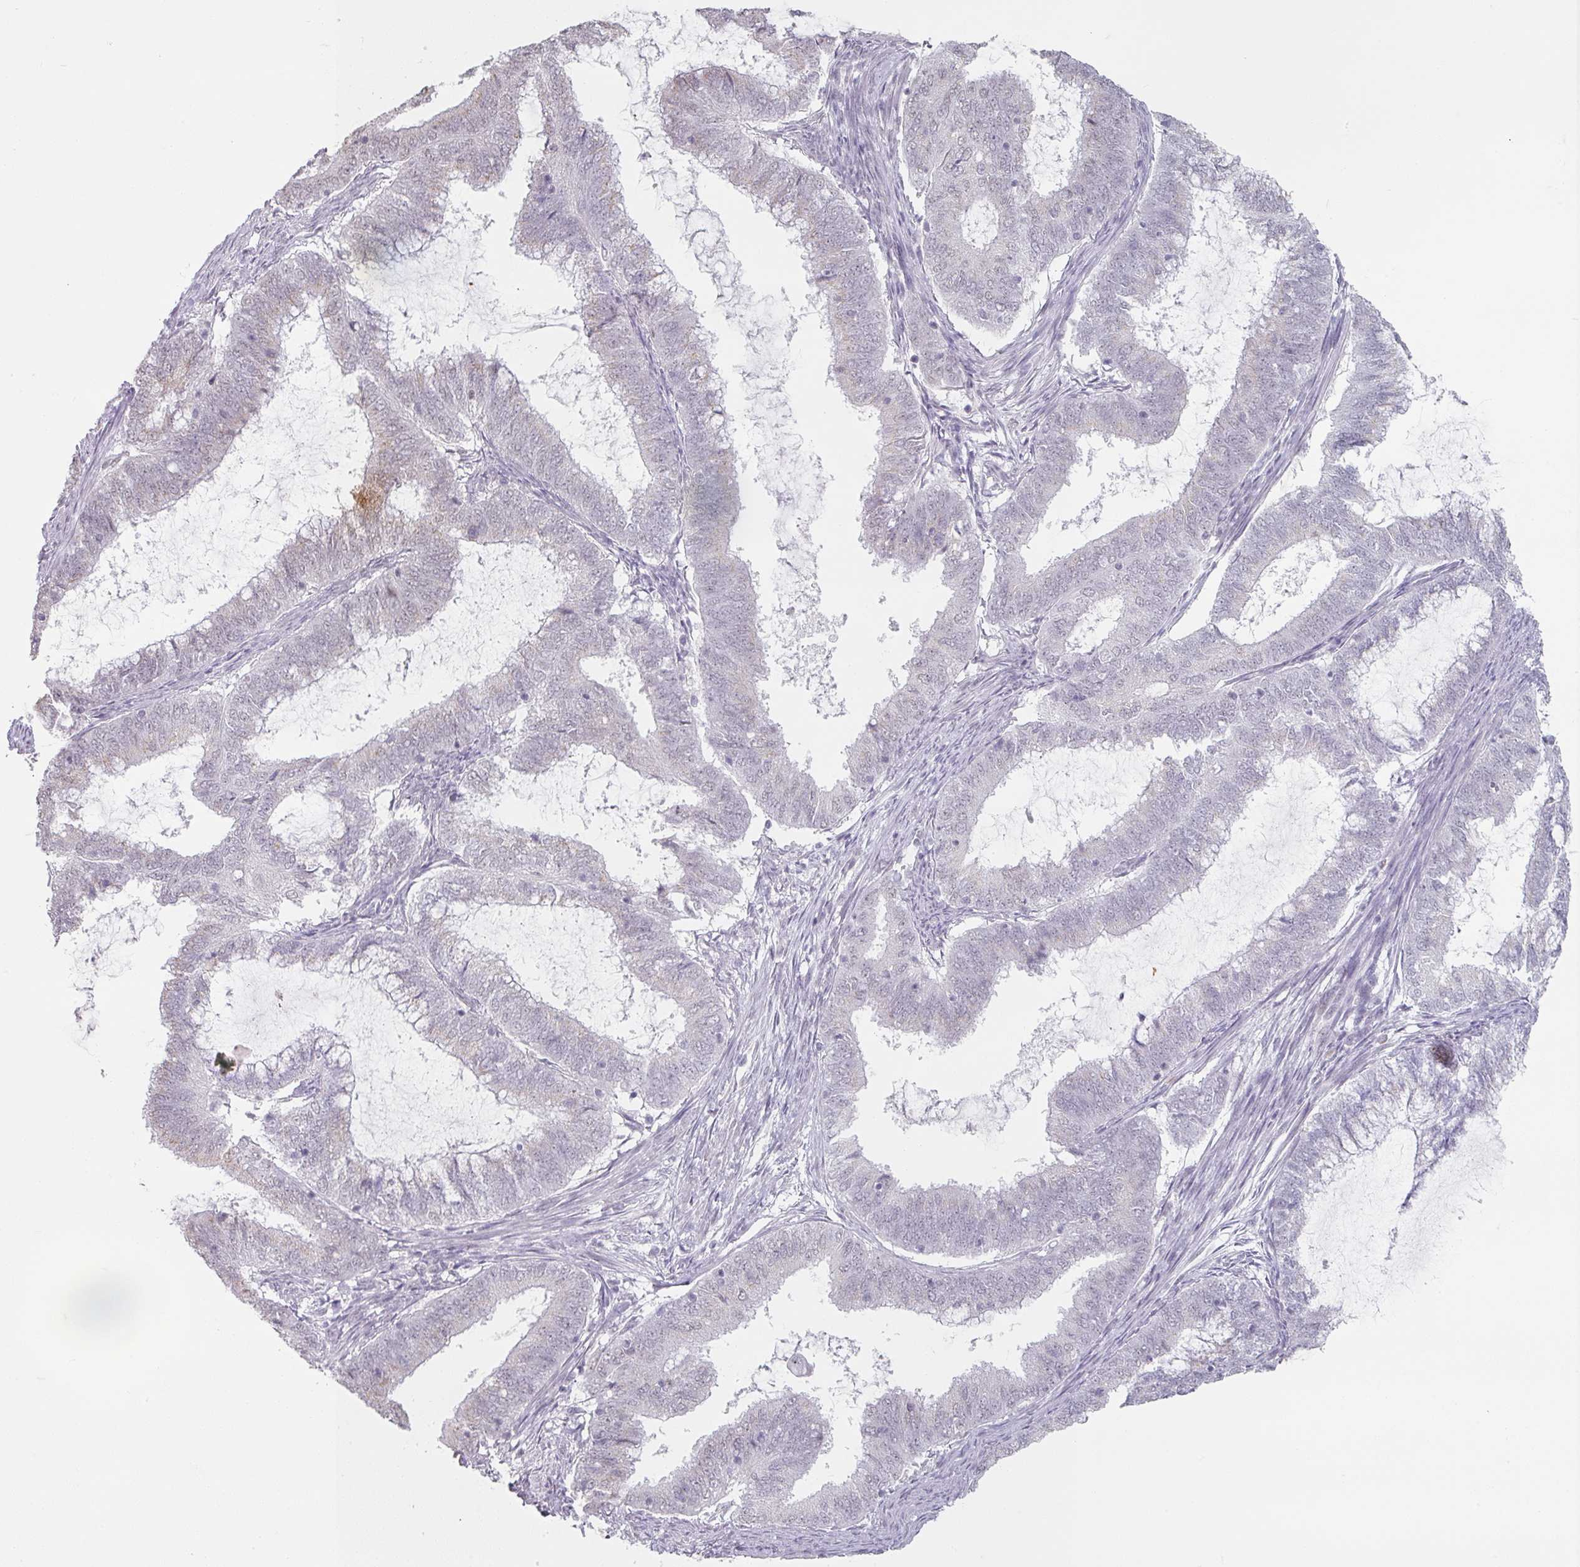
{"staining": {"intensity": "negative", "quantity": "none", "location": "none"}, "tissue": "endometrial cancer", "cell_type": "Tumor cells", "image_type": "cancer", "snomed": [{"axis": "morphology", "description": "Adenocarcinoma, NOS"}, {"axis": "topography", "description": "Endometrium"}], "caption": "IHC image of neoplastic tissue: human endometrial cancer stained with DAB (3,3'-diaminobenzidine) reveals no significant protein expression in tumor cells. (DAB (3,3'-diaminobenzidine) immunohistochemistry (IHC), high magnification).", "gene": "SPRR1A", "patient": {"sex": "female", "age": 51}}